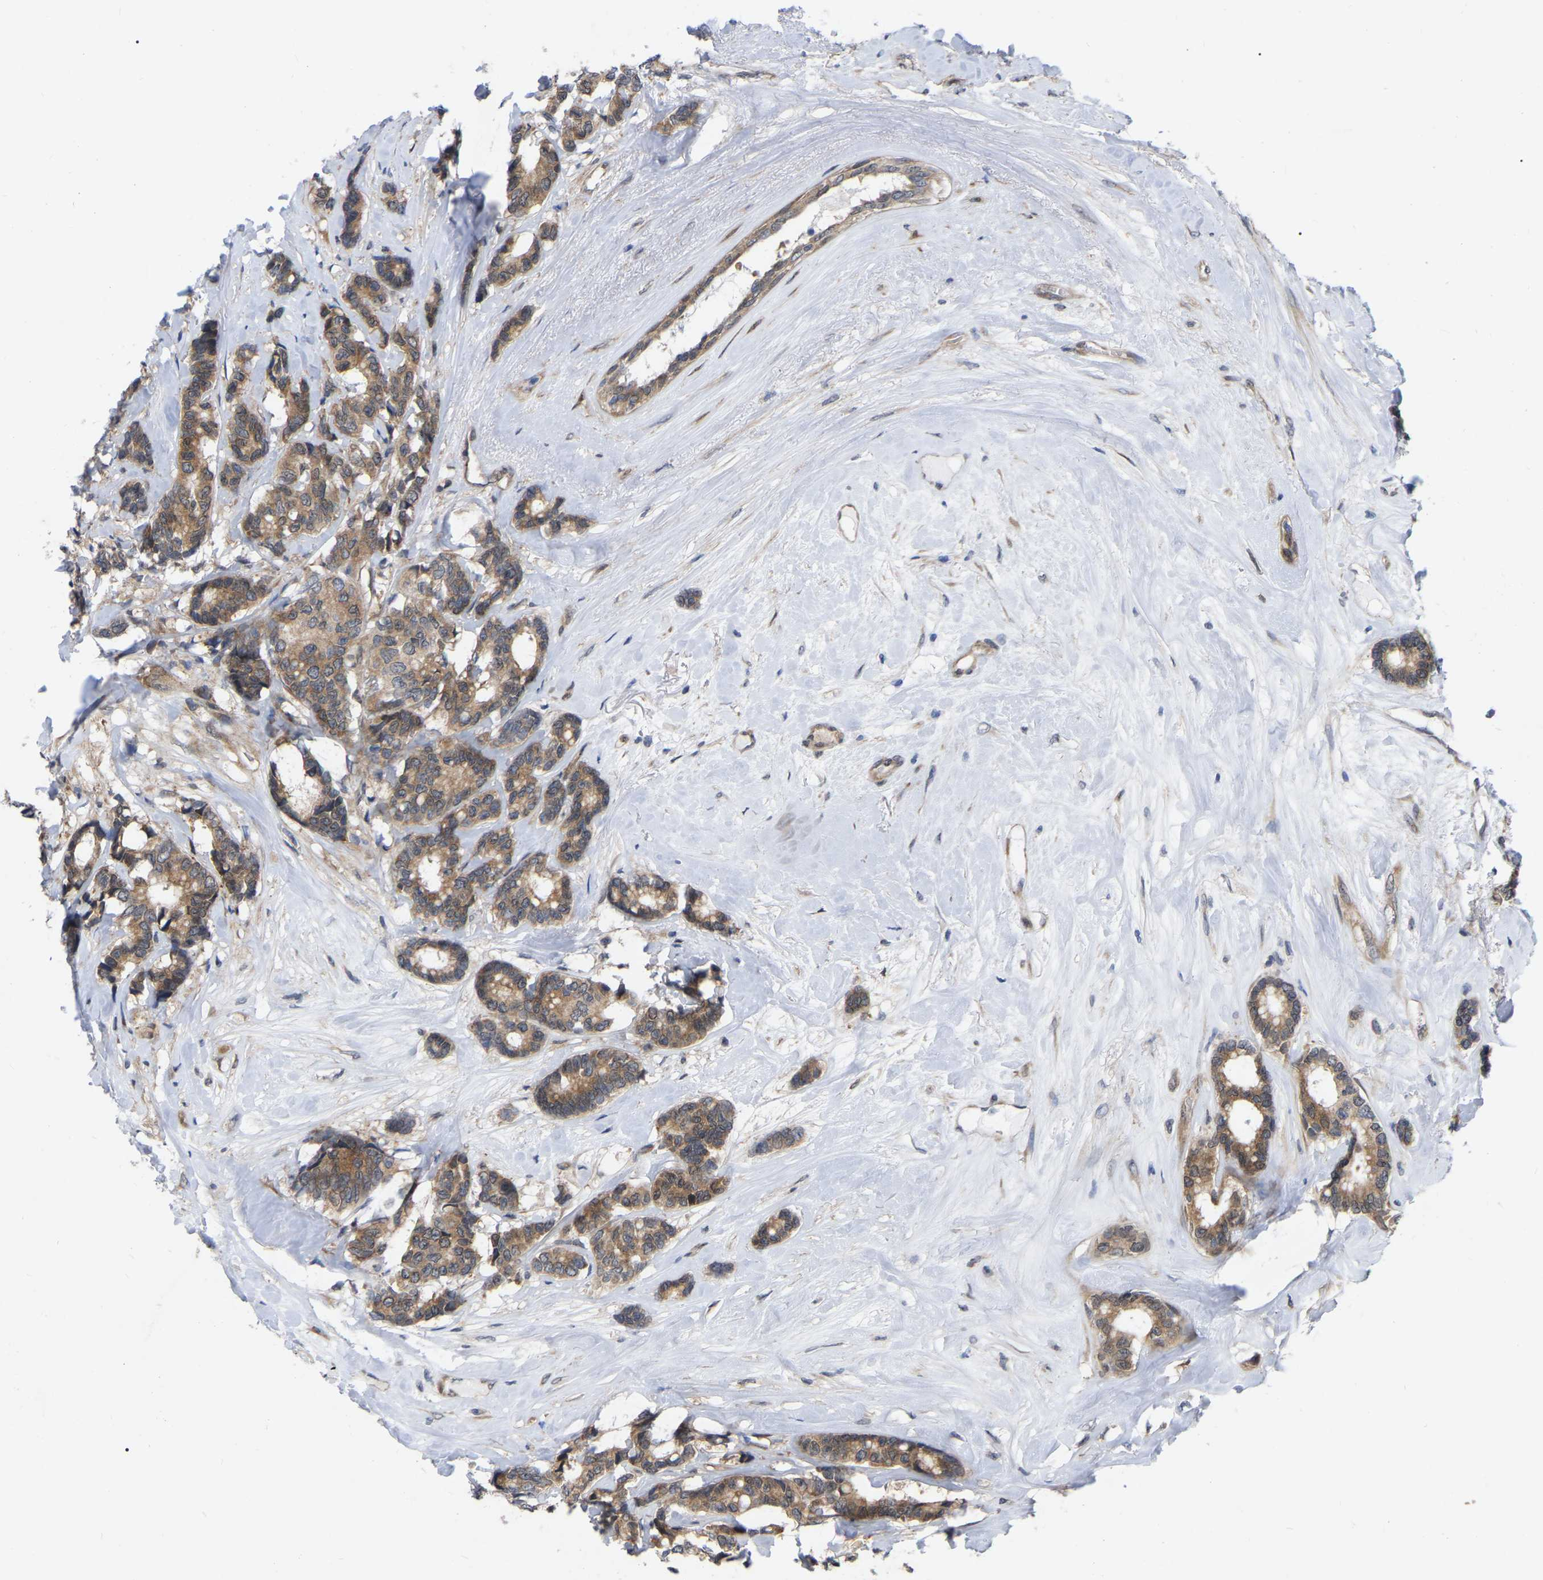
{"staining": {"intensity": "moderate", "quantity": ">75%", "location": "cytoplasmic/membranous"}, "tissue": "breast cancer", "cell_type": "Tumor cells", "image_type": "cancer", "snomed": [{"axis": "morphology", "description": "Duct carcinoma"}, {"axis": "topography", "description": "Breast"}], "caption": "There is medium levels of moderate cytoplasmic/membranous staining in tumor cells of breast cancer (intraductal carcinoma), as demonstrated by immunohistochemical staining (brown color).", "gene": "UBE4B", "patient": {"sex": "female", "age": 87}}